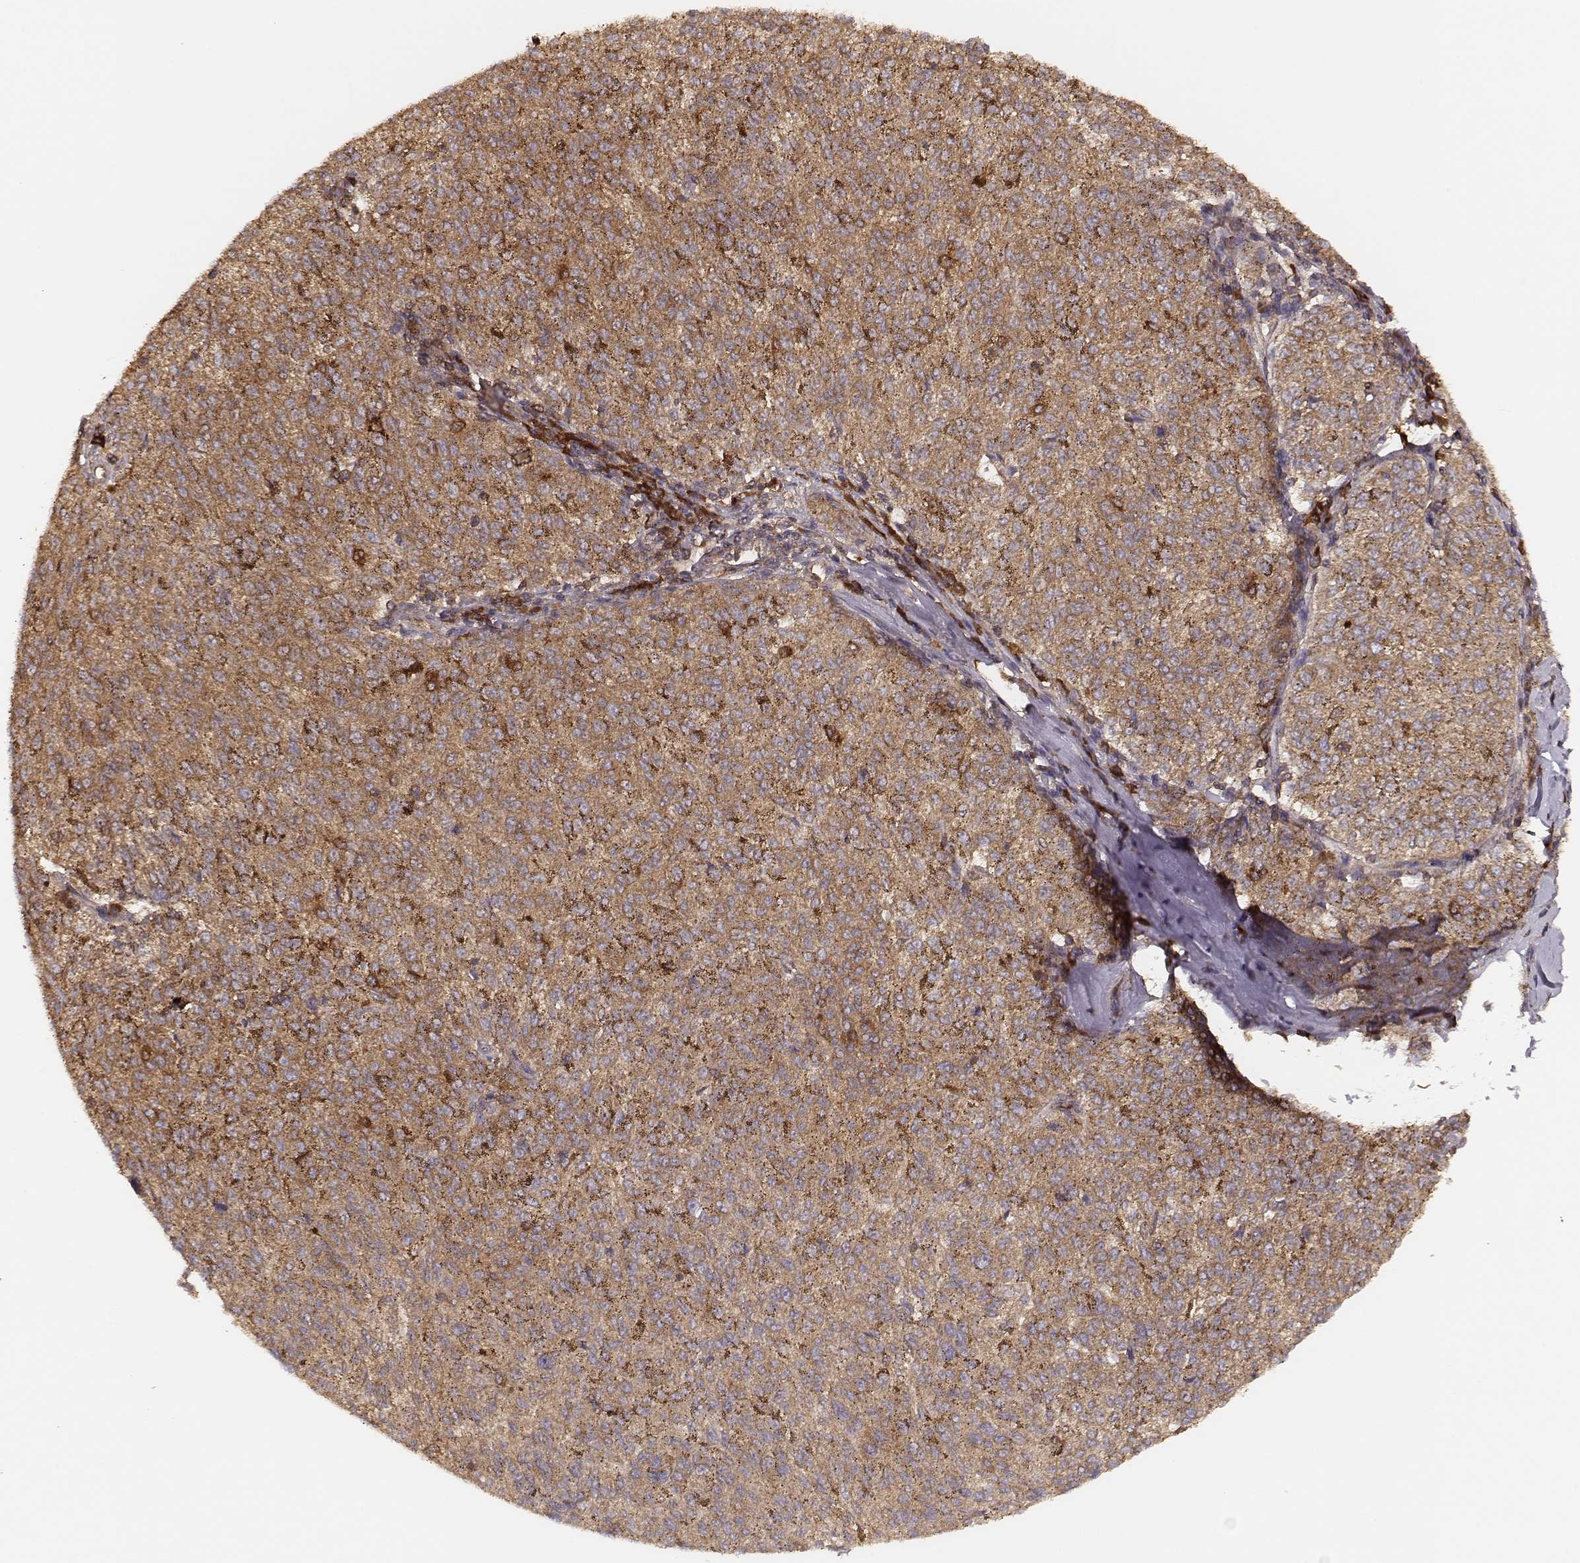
{"staining": {"intensity": "moderate", "quantity": ">75%", "location": "cytoplasmic/membranous"}, "tissue": "melanoma", "cell_type": "Tumor cells", "image_type": "cancer", "snomed": [{"axis": "morphology", "description": "Malignant melanoma, NOS"}, {"axis": "topography", "description": "Skin"}], "caption": "Malignant melanoma was stained to show a protein in brown. There is medium levels of moderate cytoplasmic/membranous staining in about >75% of tumor cells.", "gene": "CARS1", "patient": {"sex": "female", "age": 72}}